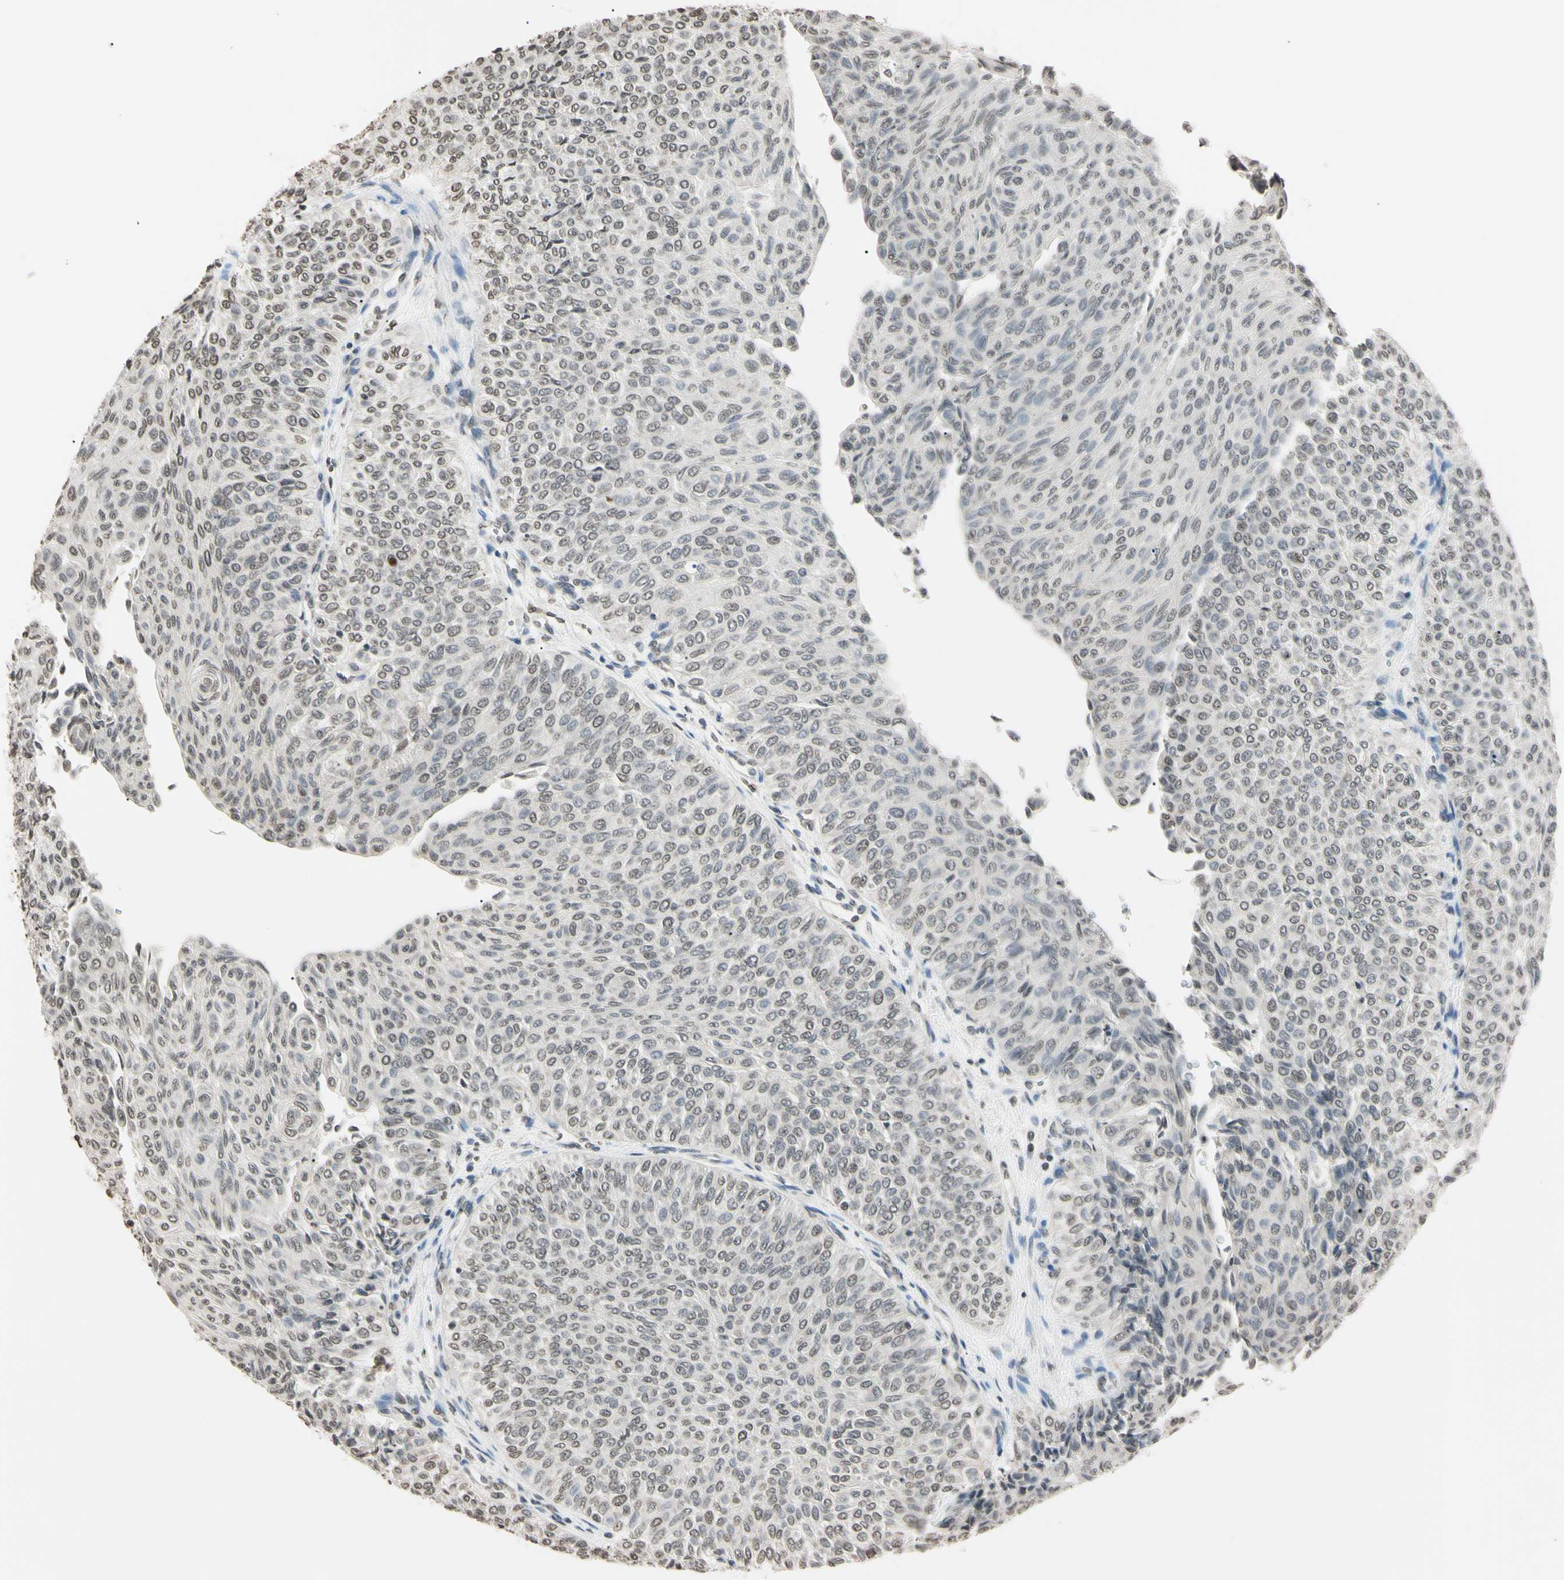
{"staining": {"intensity": "weak", "quantity": ">75%", "location": "nuclear"}, "tissue": "urothelial cancer", "cell_type": "Tumor cells", "image_type": "cancer", "snomed": [{"axis": "morphology", "description": "Urothelial carcinoma, Low grade"}, {"axis": "topography", "description": "Urinary bladder"}], "caption": "Low-grade urothelial carcinoma tissue shows weak nuclear expression in about >75% of tumor cells, visualized by immunohistochemistry. The staining was performed using DAB, with brown indicating positive protein expression. Nuclei are stained blue with hematoxylin.", "gene": "CDC45", "patient": {"sex": "male", "age": 78}}